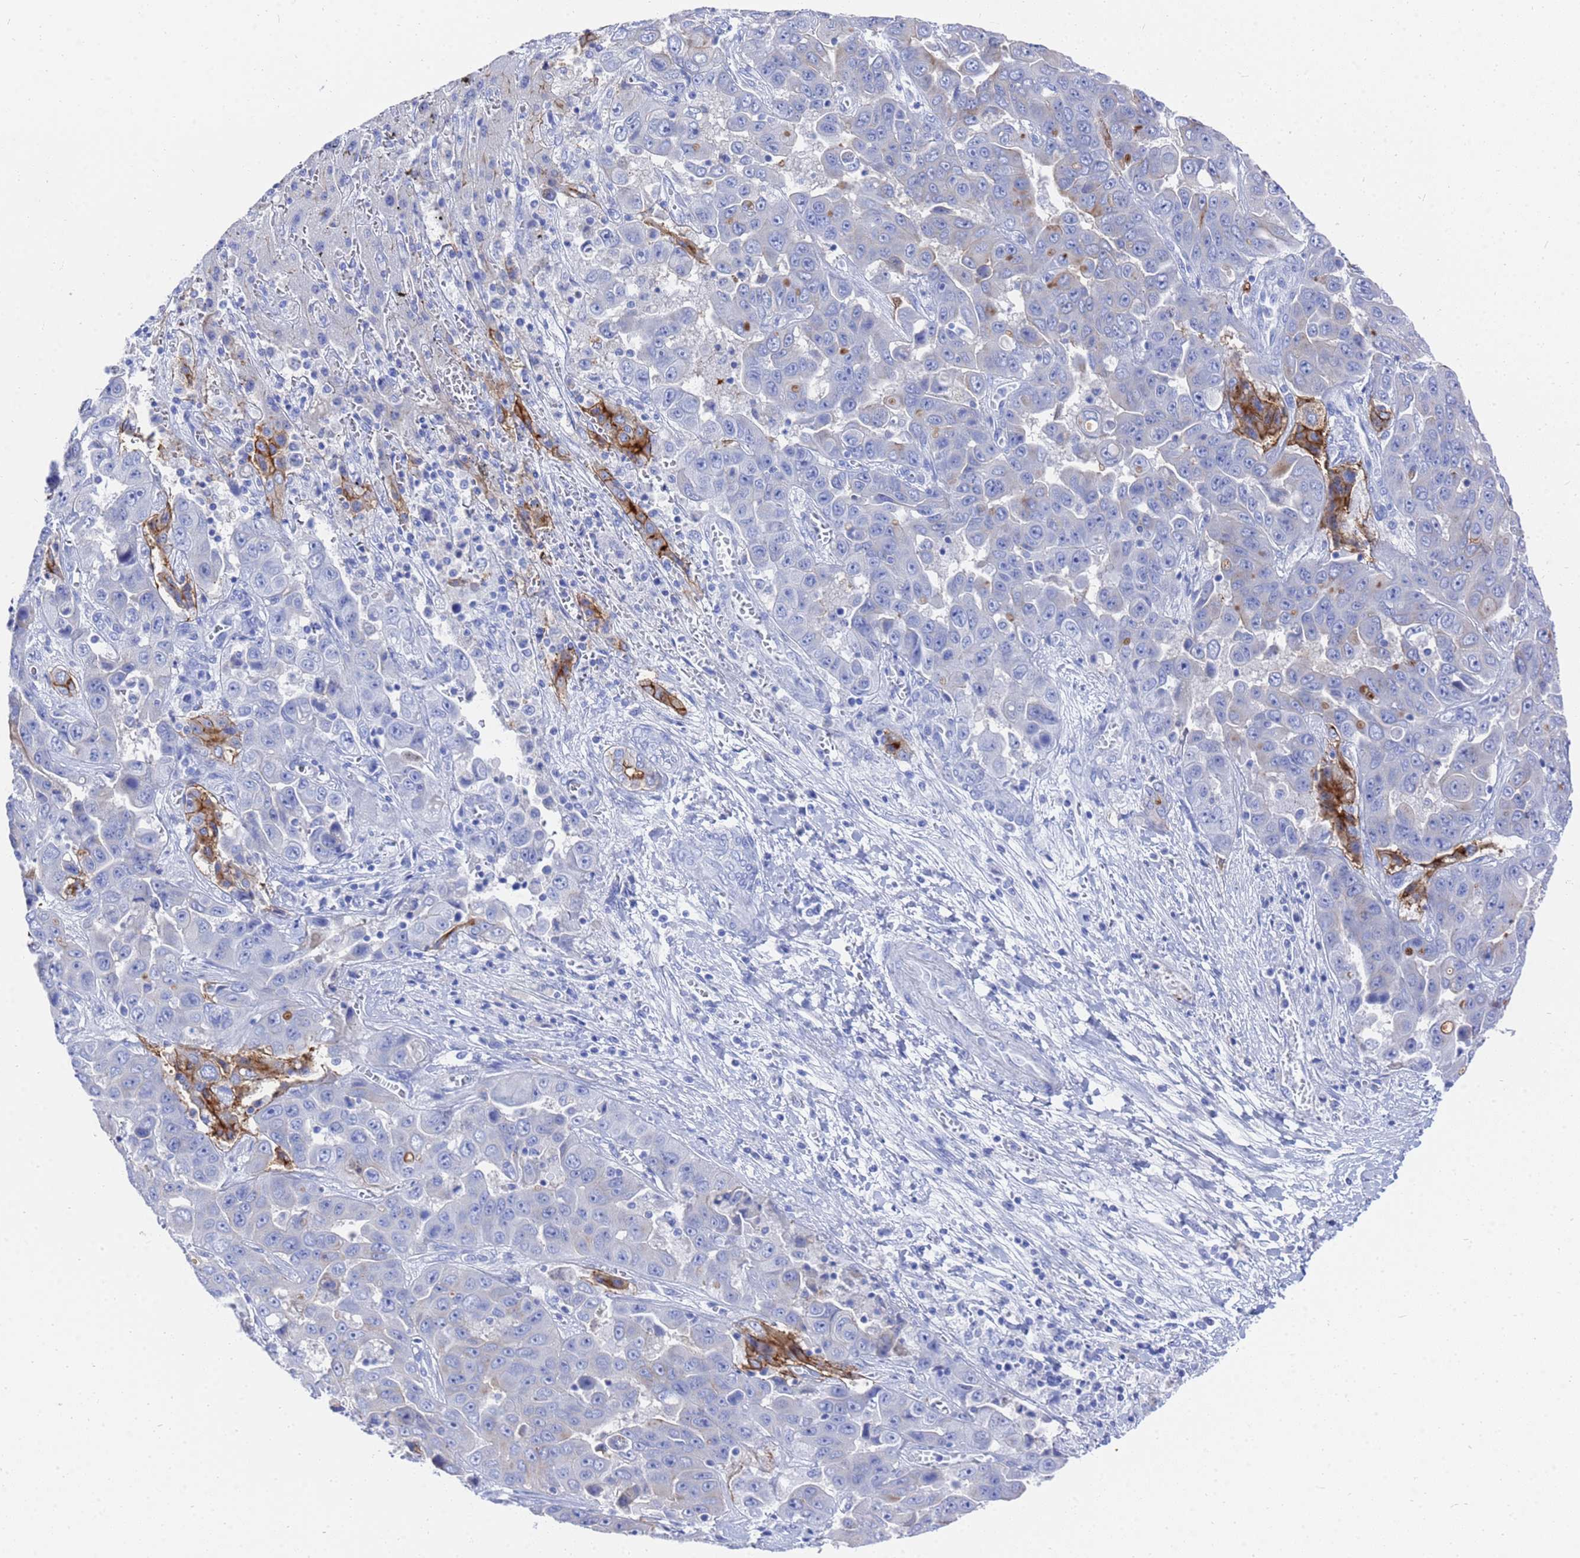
{"staining": {"intensity": "negative", "quantity": "none", "location": "none"}, "tissue": "liver cancer", "cell_type": "Tumor cells", "image_type": "cancer", "snomed": [{"axis": "morphology", "description": "Cholangiocarcinoma"}, {"axis": "topography", "description": "Liver"}], "caption": "High power microscopy image of an IHC image of liver cancer (cholangiocarcinoma), revealing no significant positivity in tumor cells. (Stains: DAB (3,3'-diaminobenzidine) immunohistochemistry (IHC) with hematoxylin counter stain, Microscopy: brightfield microscopy at high magnification).", "gene": "GGT1", "patient": {"sex": "female", "age": 52}}